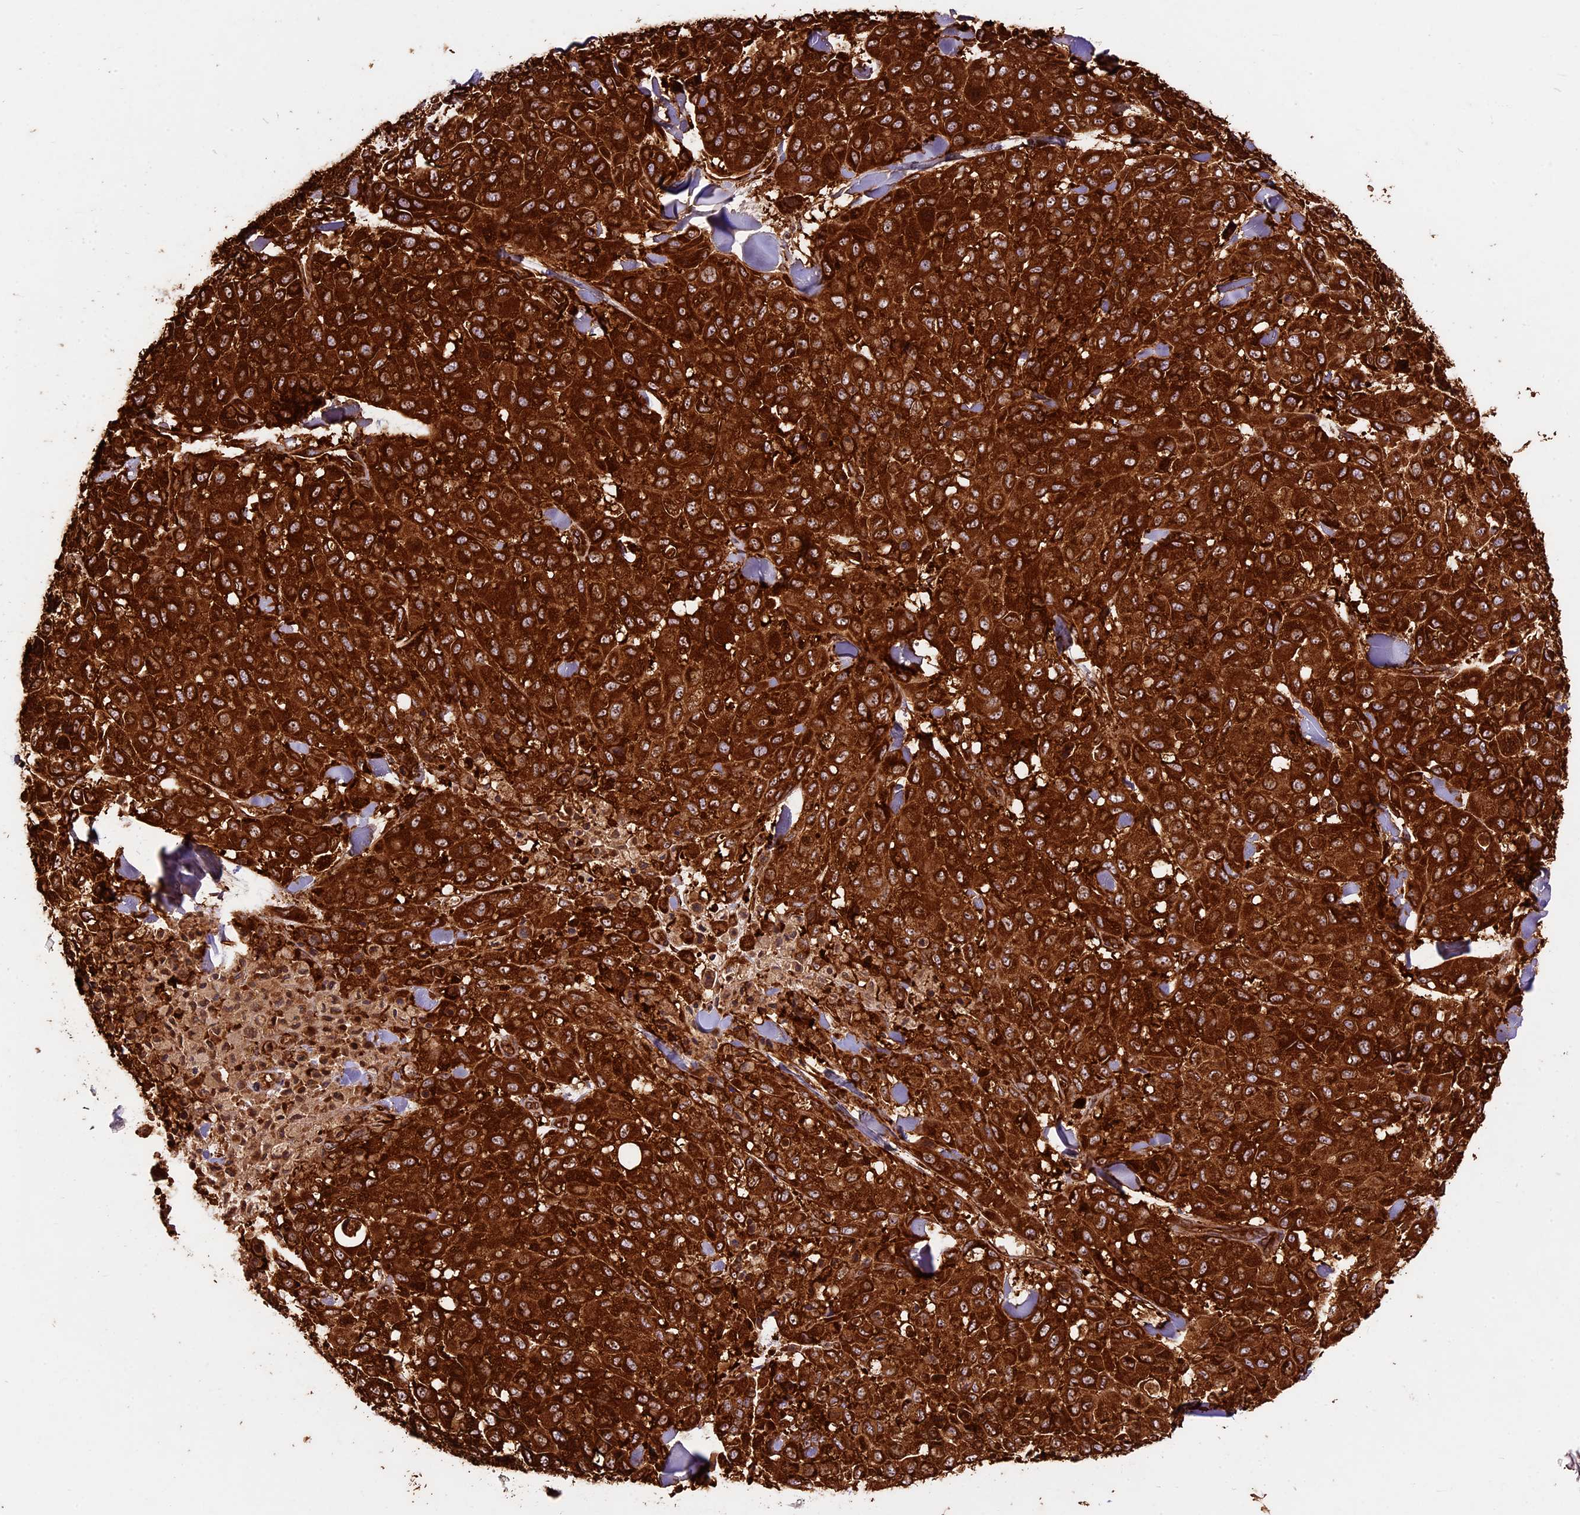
{"staining": {"intensity": "strong", "quantity": ">75%", "location": "cytoplasmic/membranous"}, "tissue": "melanoma", "cell_type": "Tumor cells", "image_type": "cancer", "snomed": [{"axis": "morphology", "description": "Malignant melanoma, Metastatic site"}, {"axis": "topography", "description": "Skin"}], "caption": "A brown stain shows strong cytoplasmic/membranous staining of a protein in human melanoma tumor cells. (IHC, brightfield microscopy, high magnification).", "gene": "KARS1", "patient": {"sex": "female", "age": 81}}